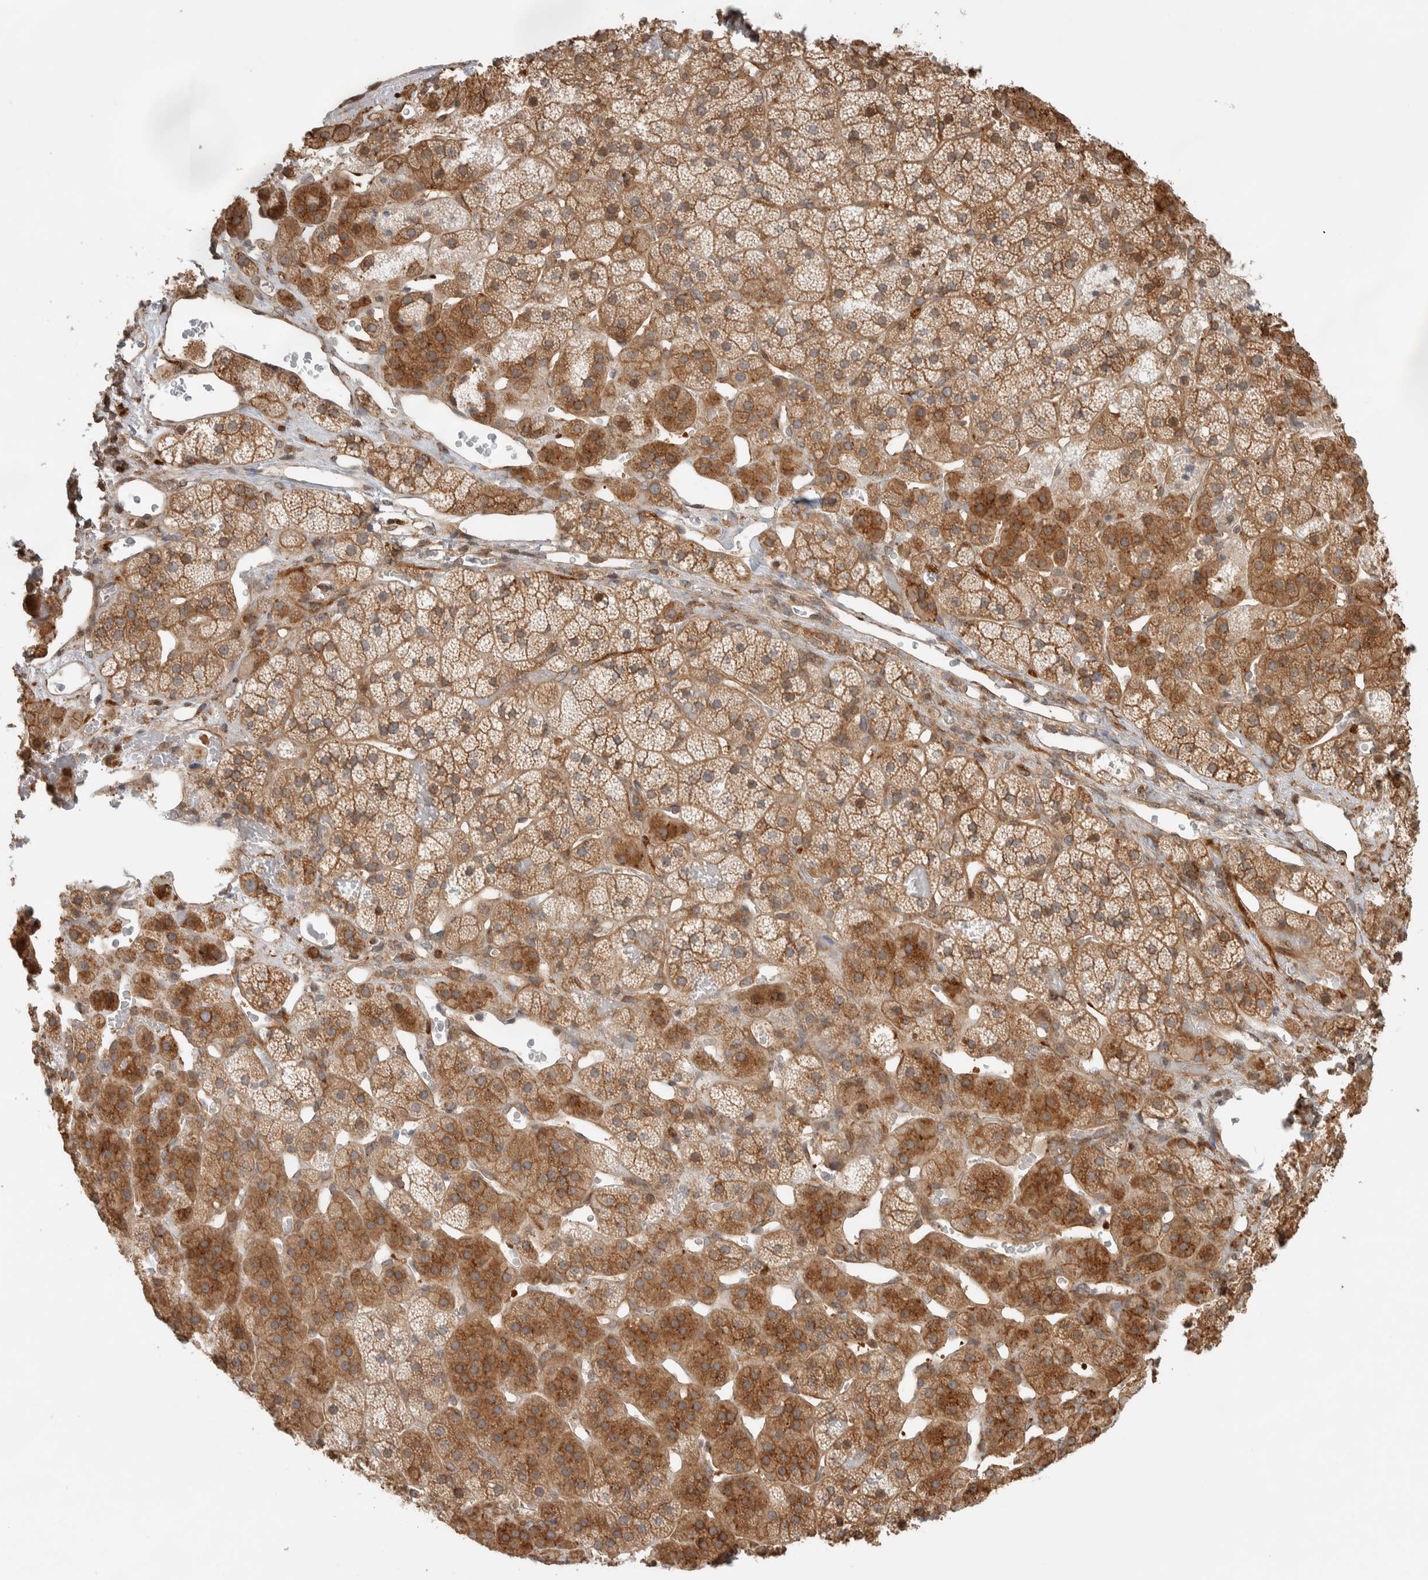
{"staining": {"intensity": "moderate", "quantity": ">75%", "location": "cytoplasmic/membranous"}, "tissue": "adrenal gland", "cell_type": "Glandular cells", "image_type": "normal", "snomed": [{"axis": "morphology", "description": "Normal tissue, NOS"}, {"axis": "topography", "description": "Adrenal gland"}], "caption": "Adrenal gland stained for a protein (brown) reveals moderate cytoplasmic/membranous positive staining in about >75% of glandular cells.", "gene": "CNTROB", "patient": {"sex": "female", "age": 44}}